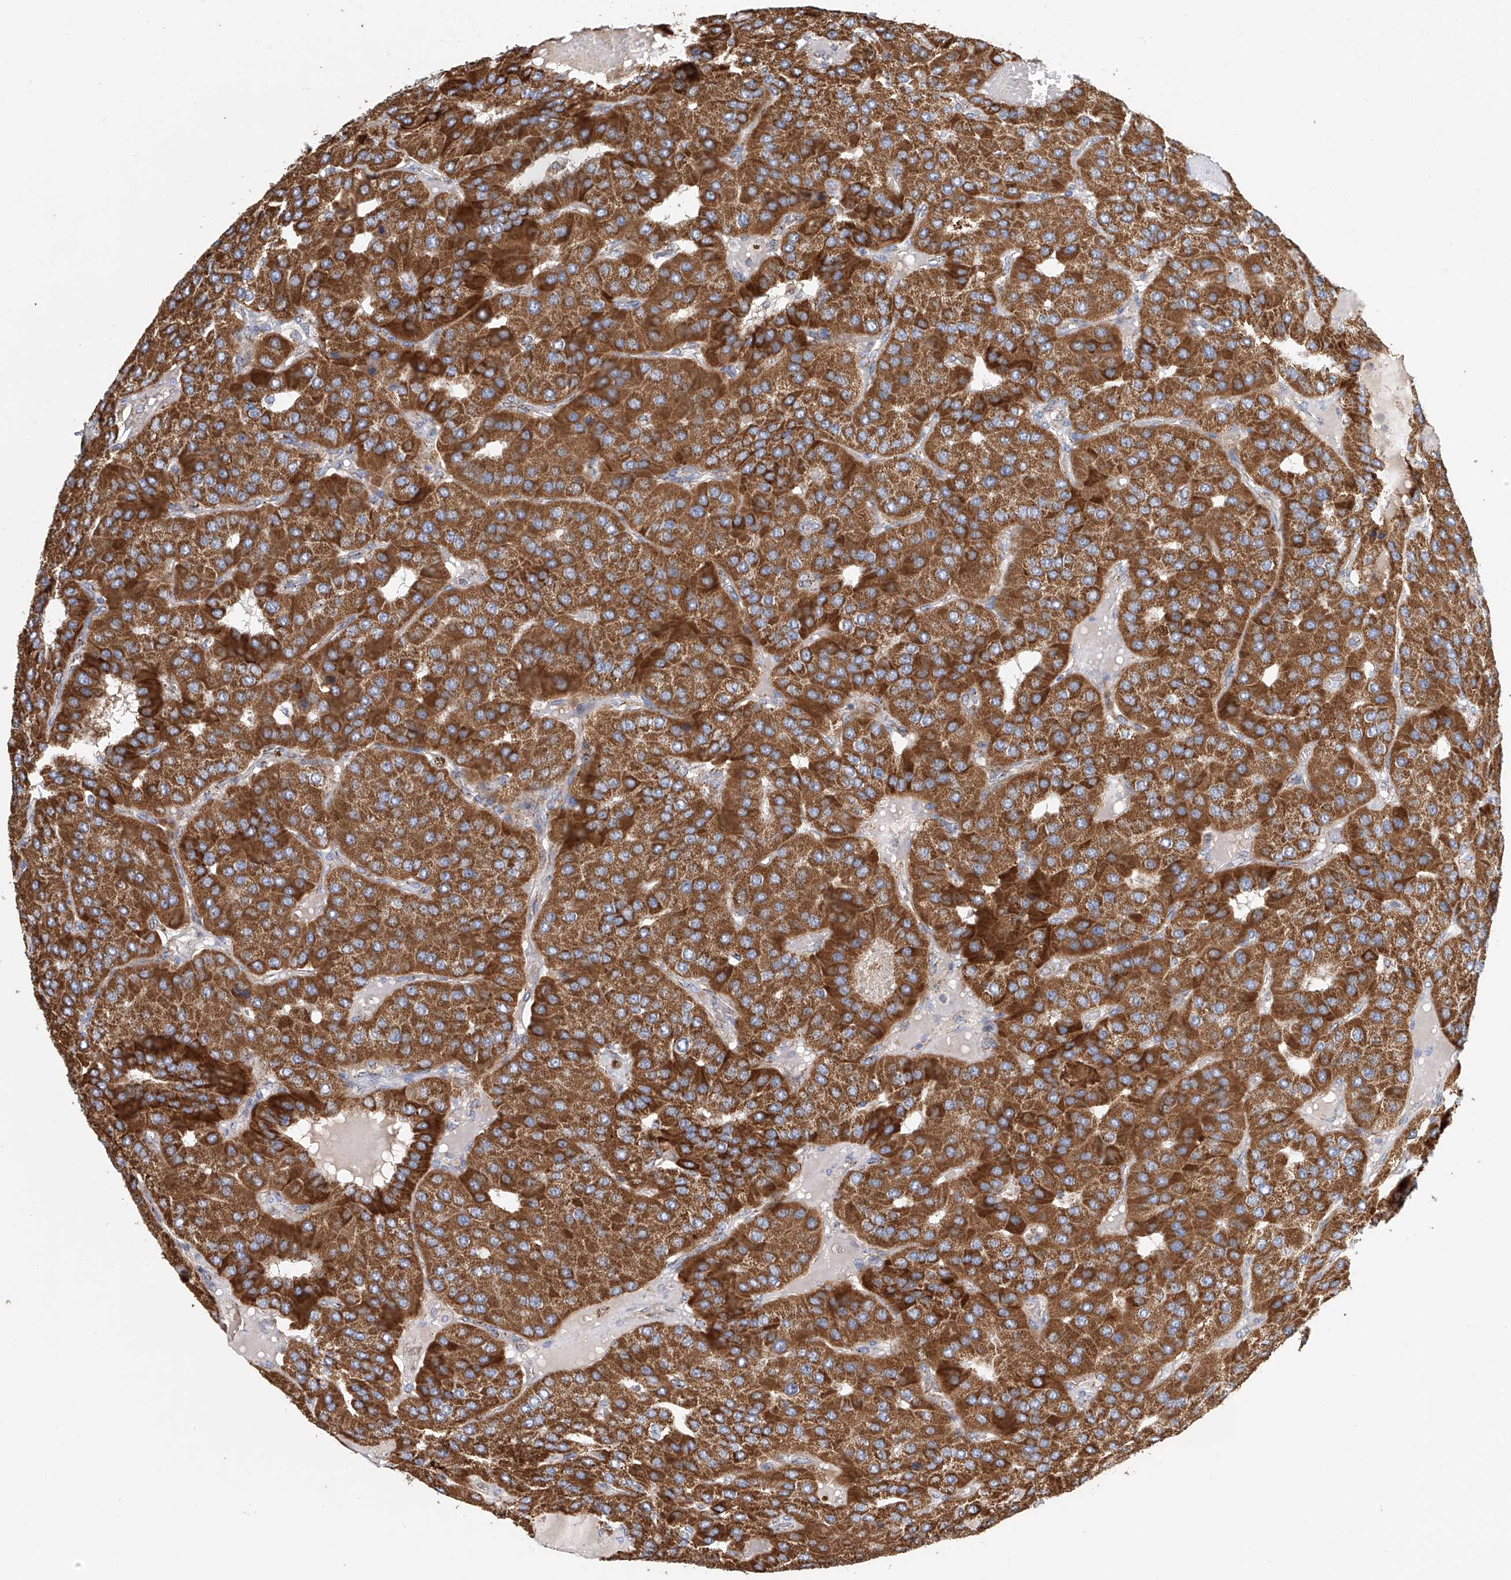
{"staining": {"intensity": "moderate", "quantity": ">75%", "location": "cytoplasmic/membranous"}, "tissue": "parathyroid gland", "cell_type": "Glandular cells", "image_type": "normal", "snomed": [{"axis": "morphology", "description": "Normal tissue, NOS"}, {"axis": "morphology", "description": "Adenoma, NOS"}, {"axis": "topography", "description": "Parathyroid gland"}], "caption": "The photomicrograph displays immunohistochemical staining of benign parathyroid gland. There is moderate cytoplasmic/membranous positivity is appreciated in about >75% of glandular cells.", "gene": "MCL1", "patient": {"sex": "female", "age": 86}}